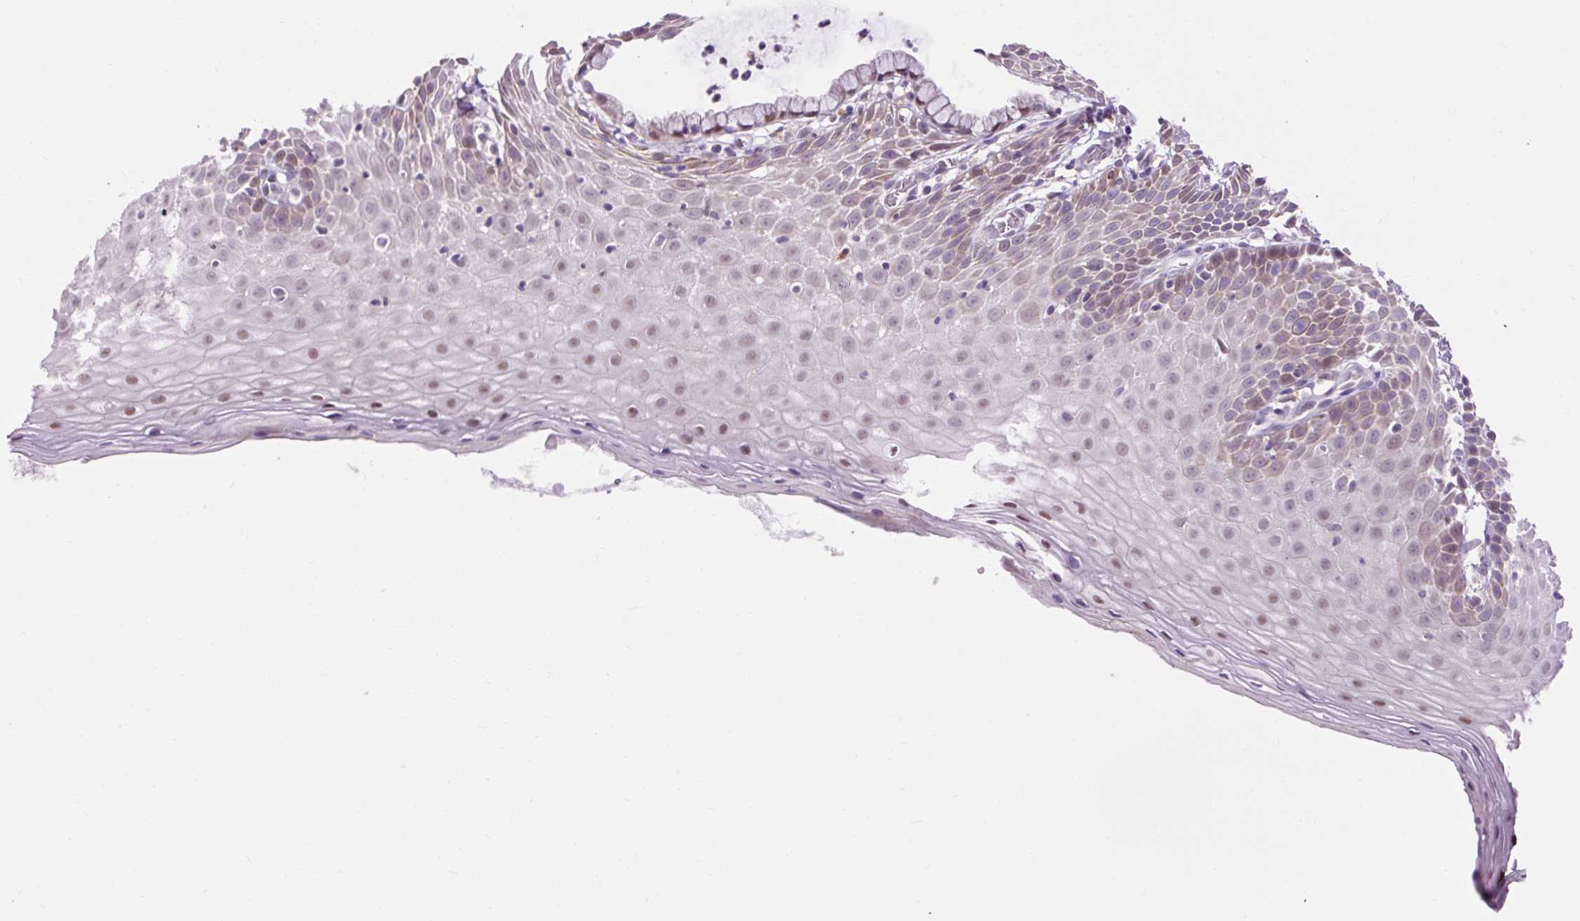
{"staining": {"intensity": "weak", "quantity": "<25%", "location": "nuclear"}, "tissue": "cervix", "cell_type": "Glandular cells", "image_type": "normal", "snomed": [{"axis": "morphology", "description": "Normal tissue, NOS"}, {"axis": "topography", "description": "Cervix"}], "caption": "Cervix was stained to show a protein in brown. There is no significant positivity in glandular cells.", "gene": "LY86", "patient": {"sex": "female", "age": 36}}